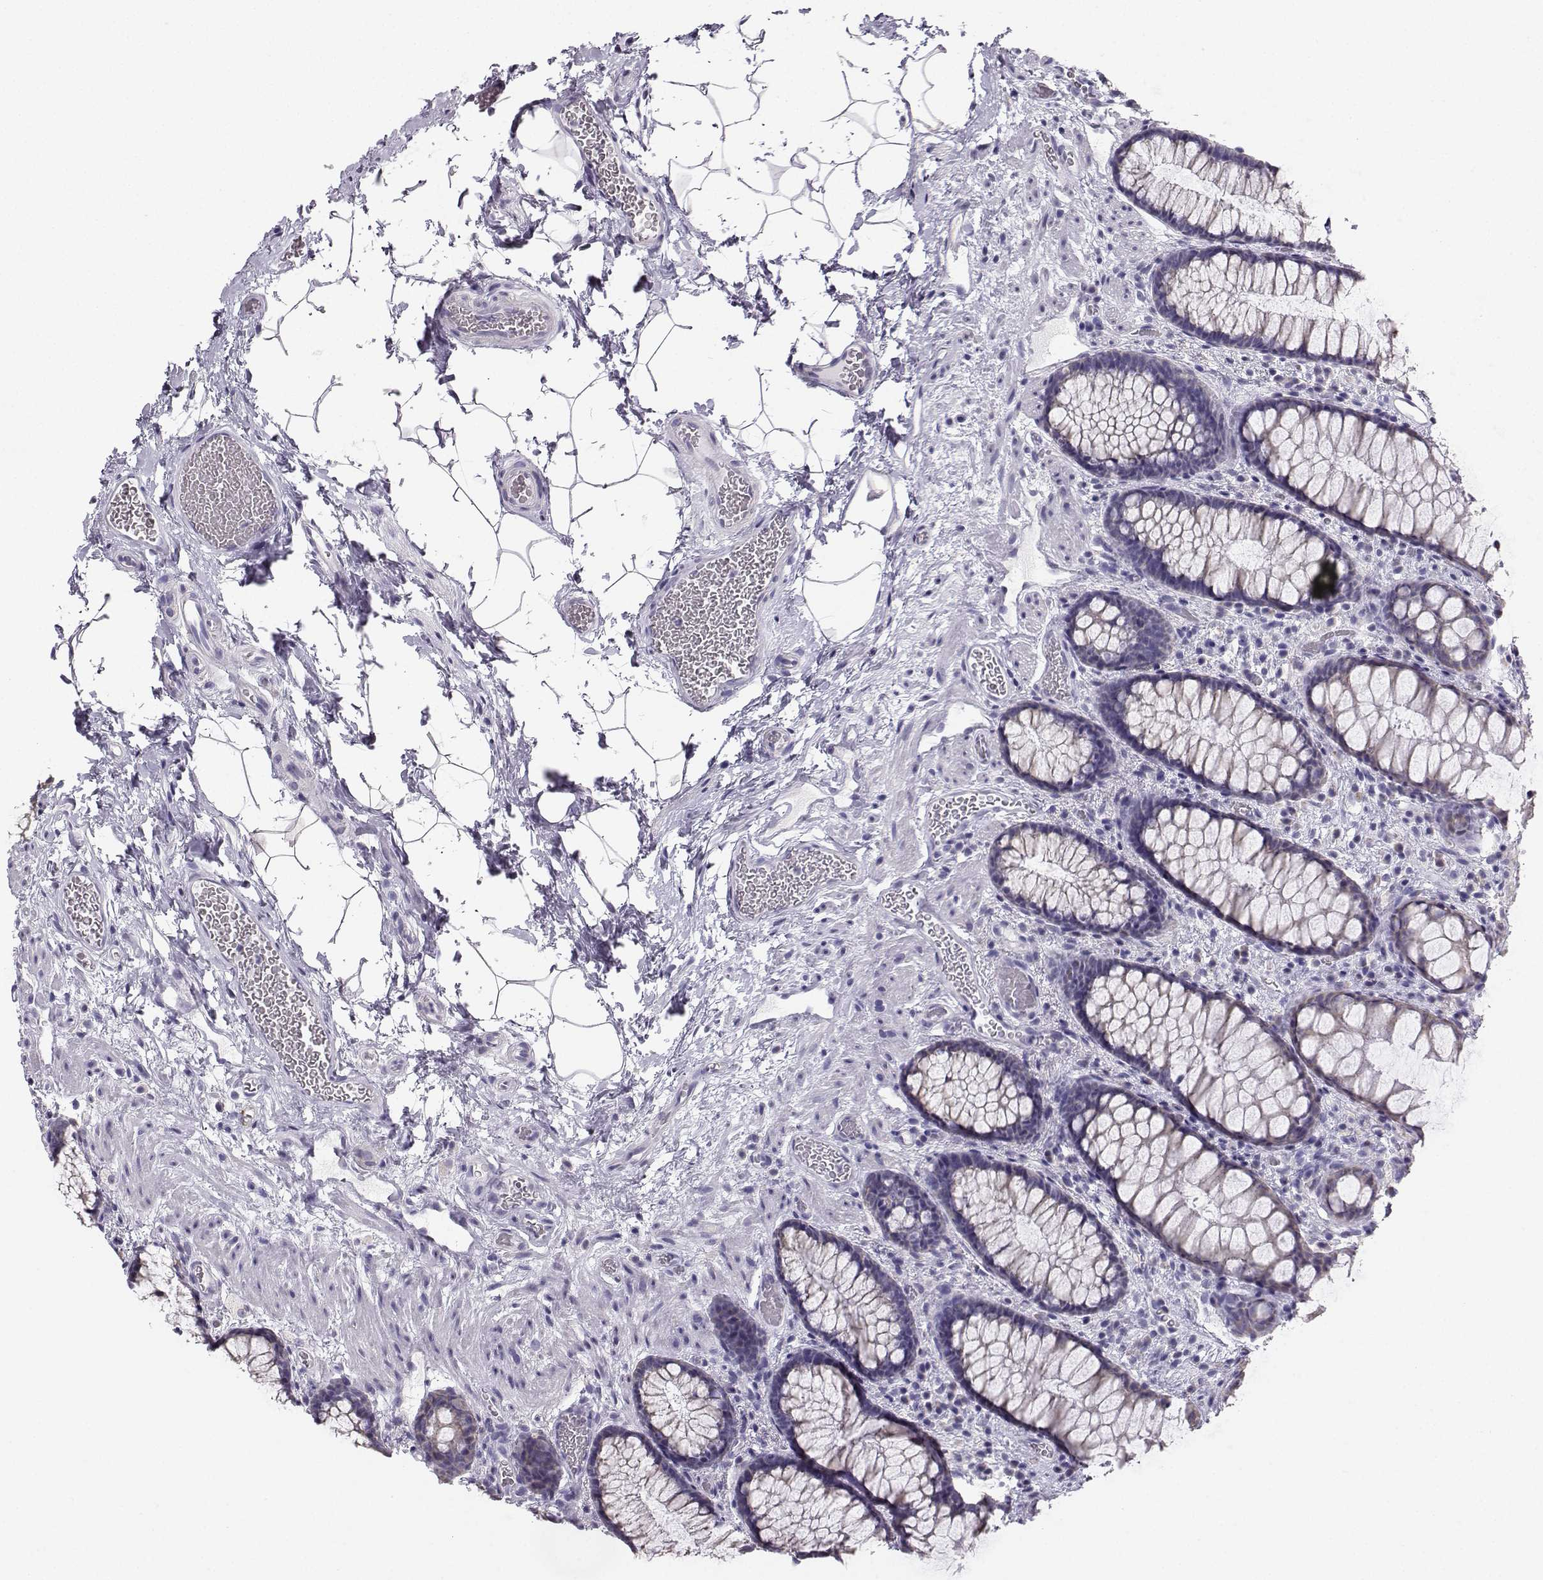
{"staining": {"intensity": "weak", "quantity": "25%-75%", "location": "cytoplasmic/membranous"}, "tissue": "rectum", "cell_type": "Glandular cells", "image_type": "normal", "snomed": [{"axis": "morphology", "description": "Normal tissue, NOS"}, {"axis": "topography", "description": "Rectum"}], "caption": "Immunohistochemistry (DAB) staining of normal human rectum displays weak cytoplasmic/membranous protein expression in approximately 25%-75% of glandular cells.", "gene": "AVP", "patient": {"sex": "female", "age": 62}}